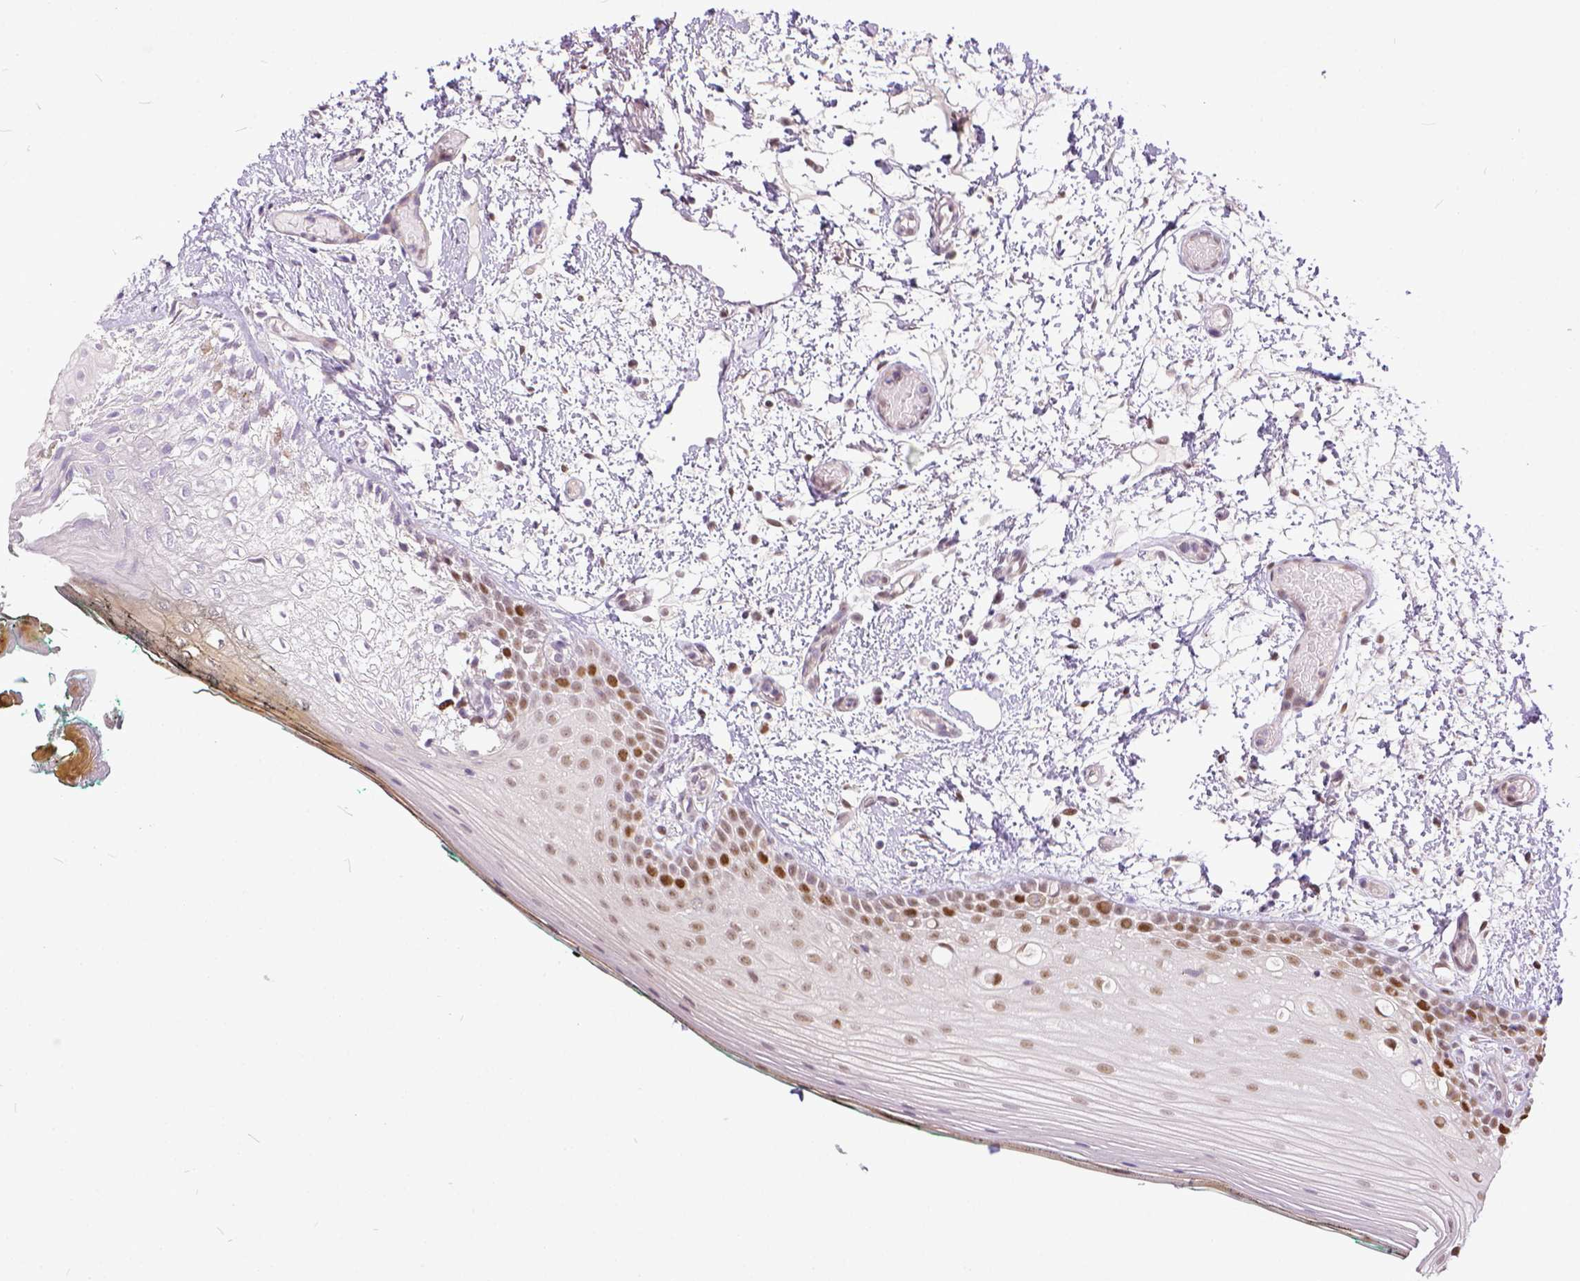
{"staining": {"intensity": "moderate", "quantity": ">75%", "location": "nuclear"}, "tissue": "oral mucosa", "cell_type": "Squamous epithelial cells", "image_type": "normal", "snomed": [{"axis": "morphology", "description": "Normal tissue, NOS"}, {"axis": "topography", "description": "Oral tissue"}], "caption": "Immunohistochemistry (DAB (3,3'-diaminobenzidine)) staining of normal human oral mucosa shows moderate nuclear protein positivity in approximately >75% of squamous epithelial cells. The staining is performed using DAB brown chromogen to label protein expression. The nuclei are counter-stained blue using hematoxylin.", "gene": "ERCC1", "patient": {"sex": "female", "age": 83}}